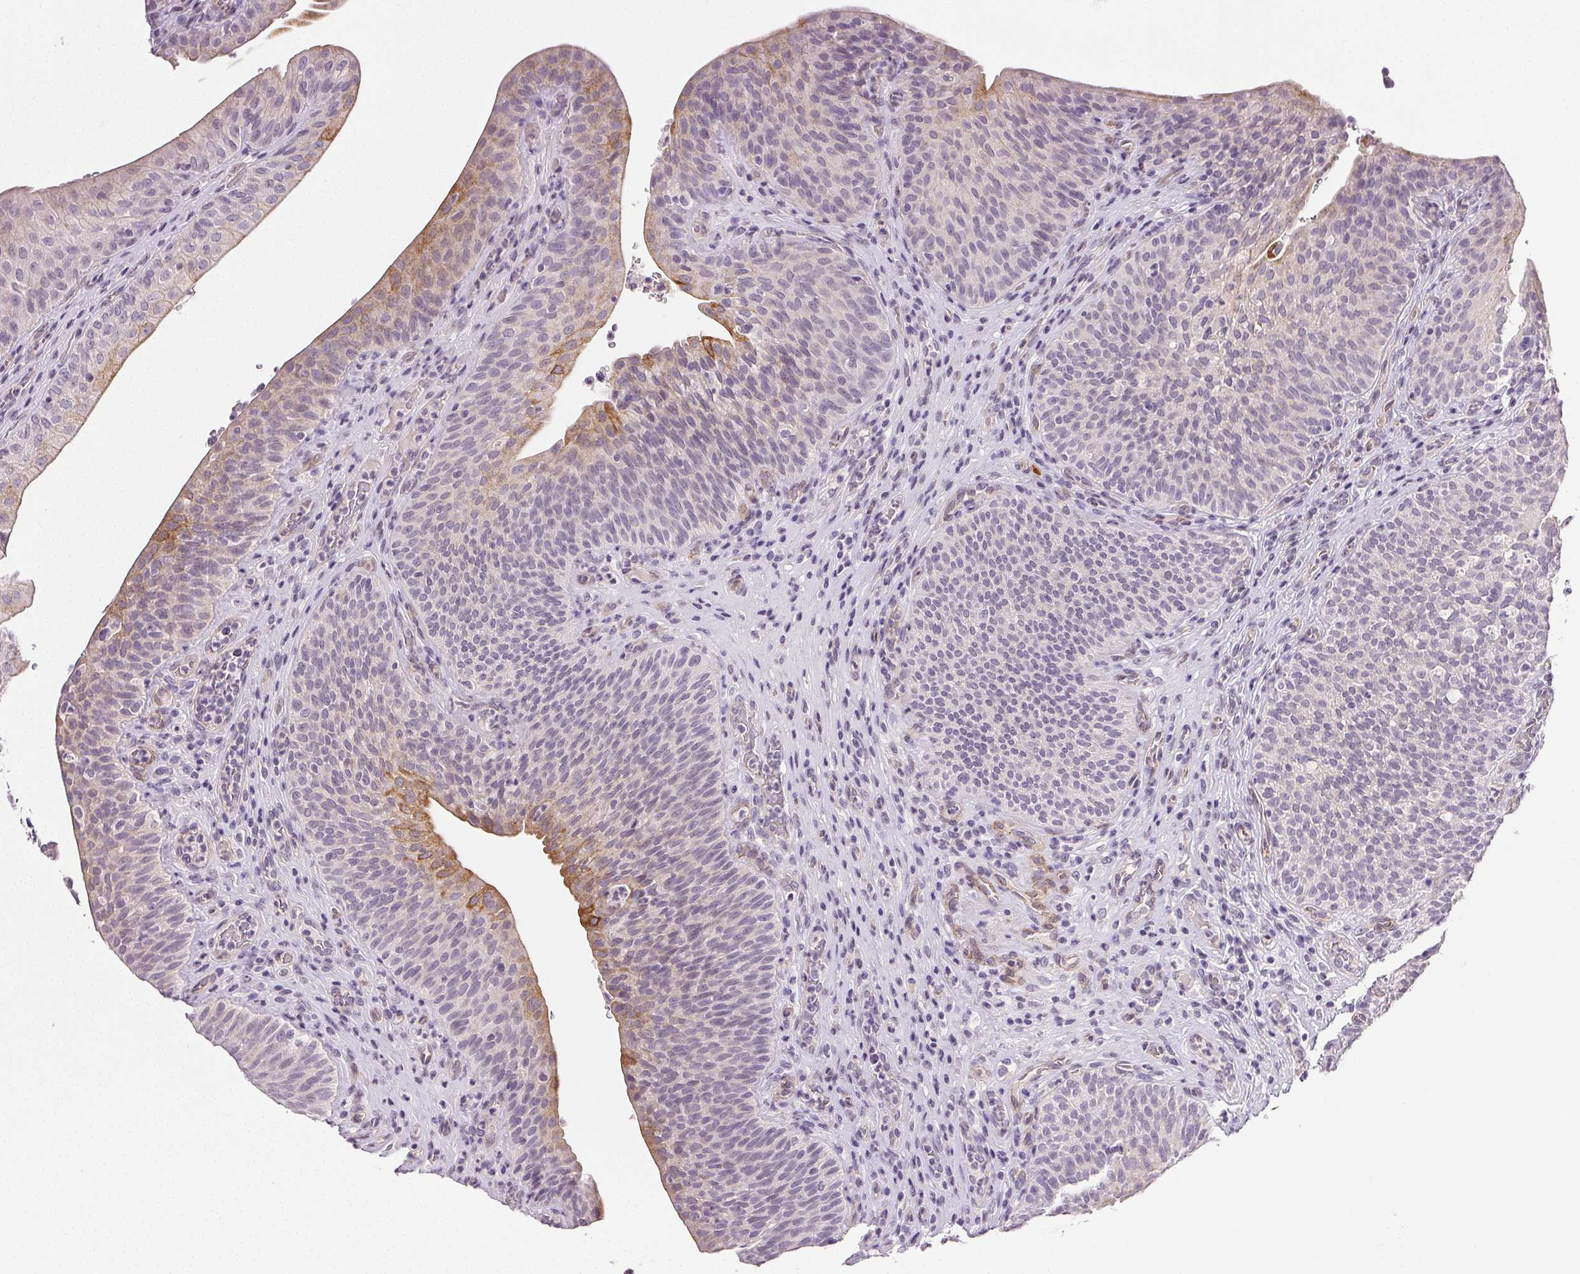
{"staining": {"intensity": "moderate", "quantity": "<25%", "location": "cytoplasmic/membranous"}, "tissue": "urinary bladder", "cell_type": "Urothelial cells", "image_type": "normal", "snomed": [{"axis": "morphology", "description": "Normal tissue, NOS"}, {"axis": "topography", "description": "Urinary bladder"}, {"axis": "topography", "description": "Peripheral nerve tissue"}], "caption": "Urinary bladder stained with DAB (3,3'-diaminobenzidine) immunohistochemistry reveals low levels of moderate cytoplasmic/membranous staining in approximately <25% of urothelial cells.", "gene": "PLCB1", "patient": {"sex": "male", "age": 66}}